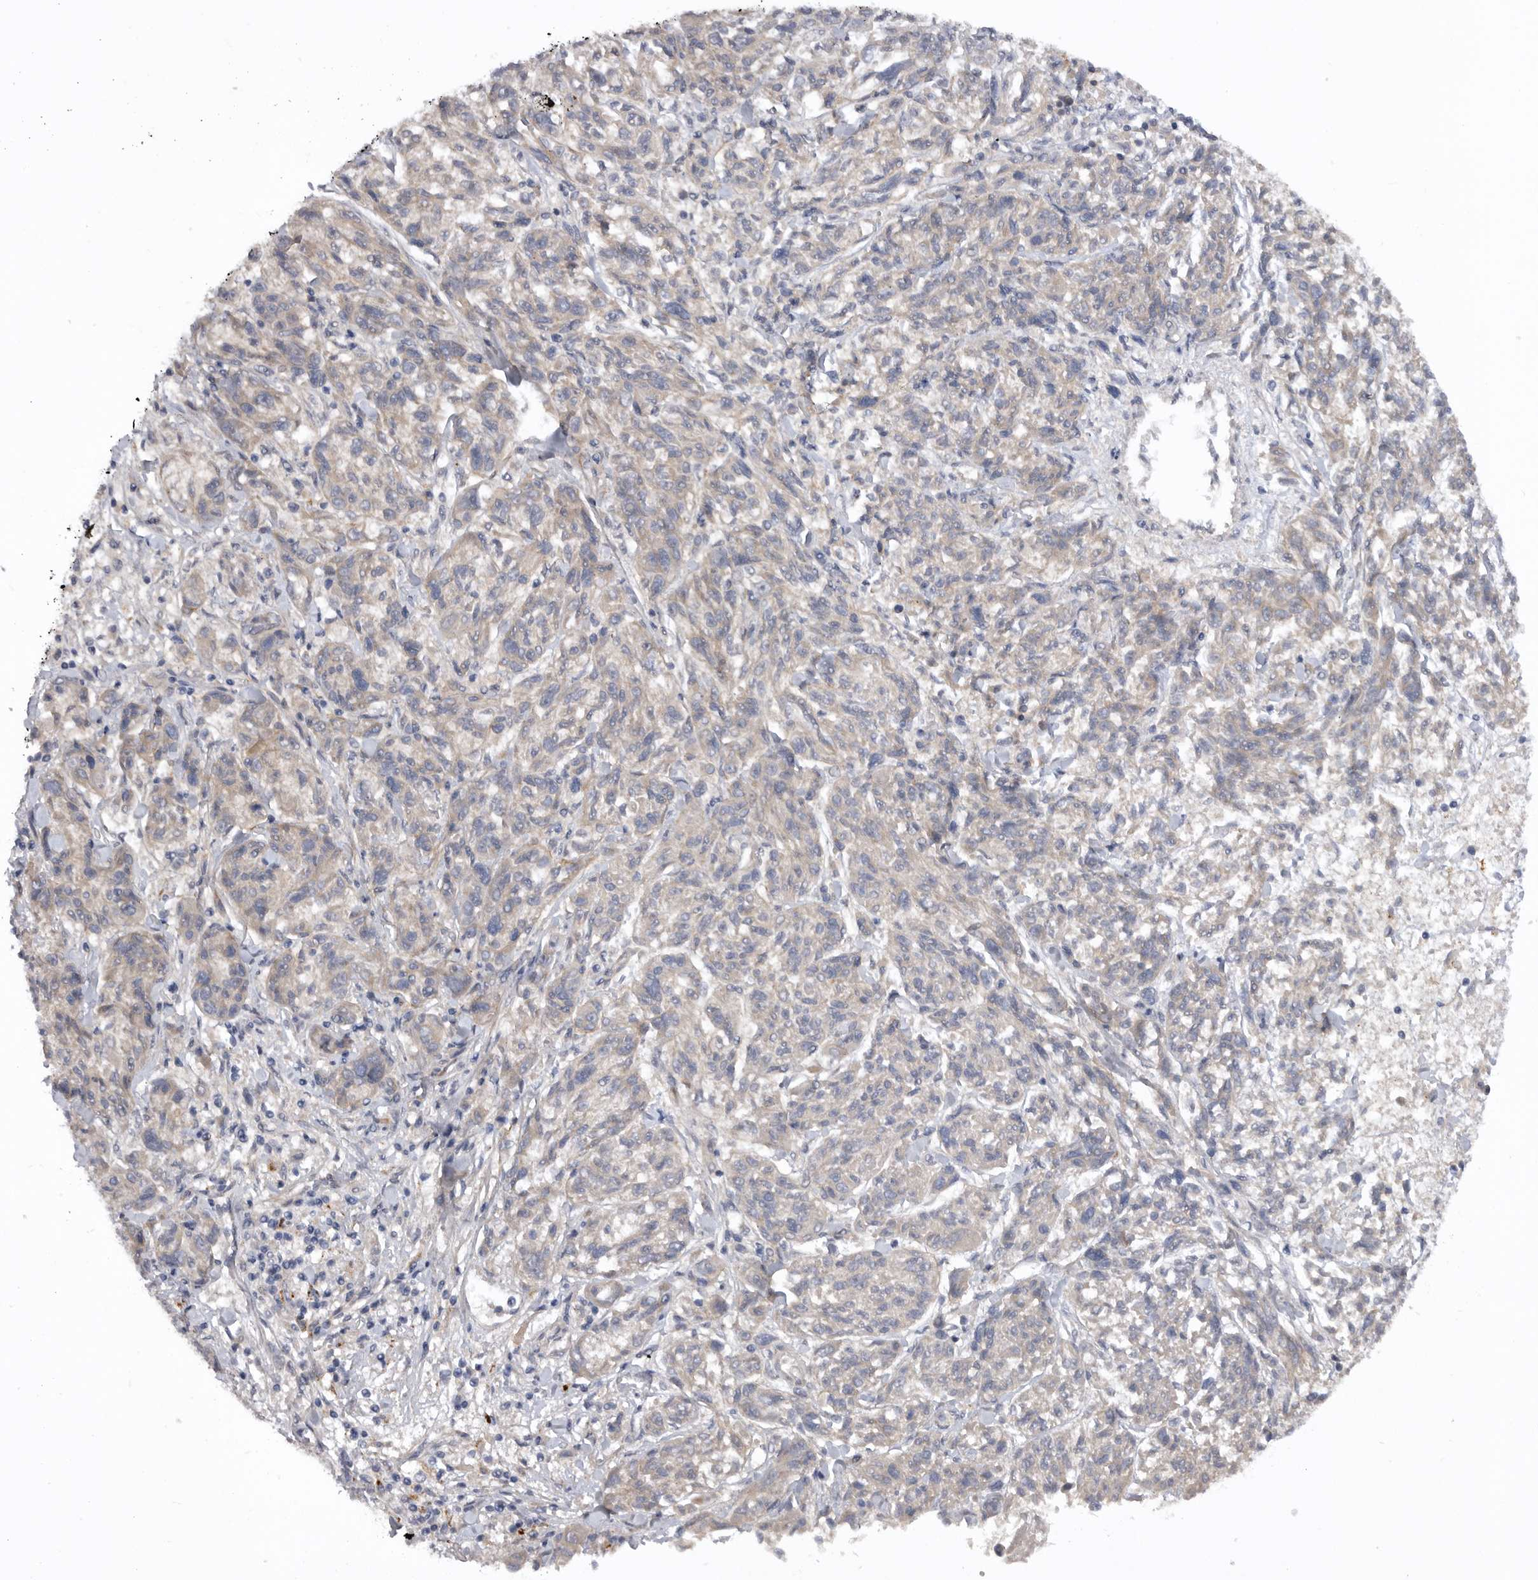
{"staining": {"intensity": "weak", "quantity": "<25%", "location": "cytoplasmic/membranous"}, "tissue": "melanoma", "cell_type": "Tumor cells", "image_type": "cancer", "snomed": [{"axis": "morphology", "description": "Malignant melanoma, NOS"}, {"axis": "topography", "description": "Skin"}], "caption": "IHC of malignant melanoma reveals no expression in tumor cells.", "gene": "DHDDS", "patient": {"sex": "male", "age": 53}}